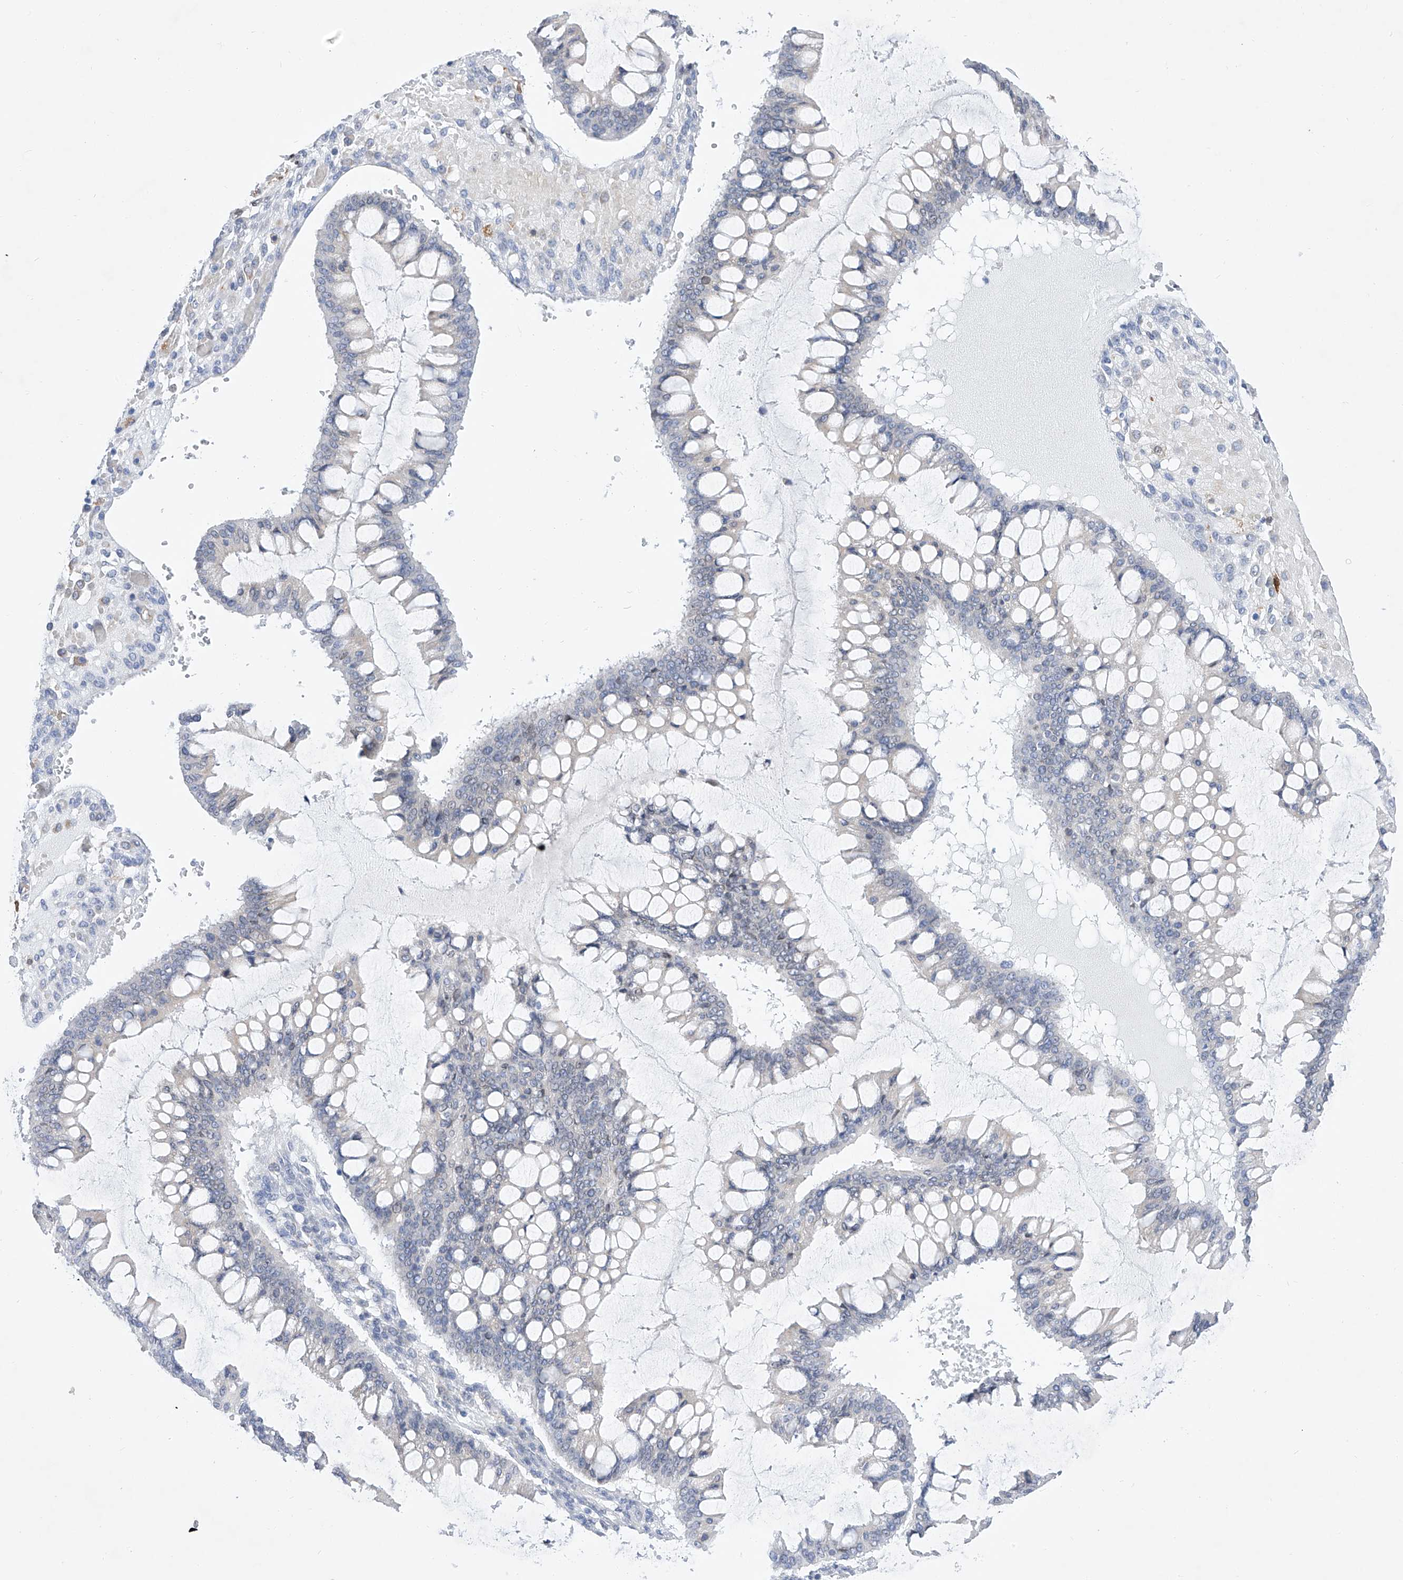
{"staining": {"intensity": "negative", "quantity": "none", "location": "none"}, "tissue": "ovarian cancer", "cell_type": "Tumor cells", "image_type": "cancer", "snomed": [{"axis": "morphology", "description": "Cystadenocarcinoma, mucinous, NOS"}, {"axis": "topography", "description": "Ovary"}], "caption": "Tumor cells are negative for brown protein staining in ovarian cancer (mucinous cystadenocarcinoma).", "gene": "LCLAT1", "patient": {"sex": "female", "age": 73}}